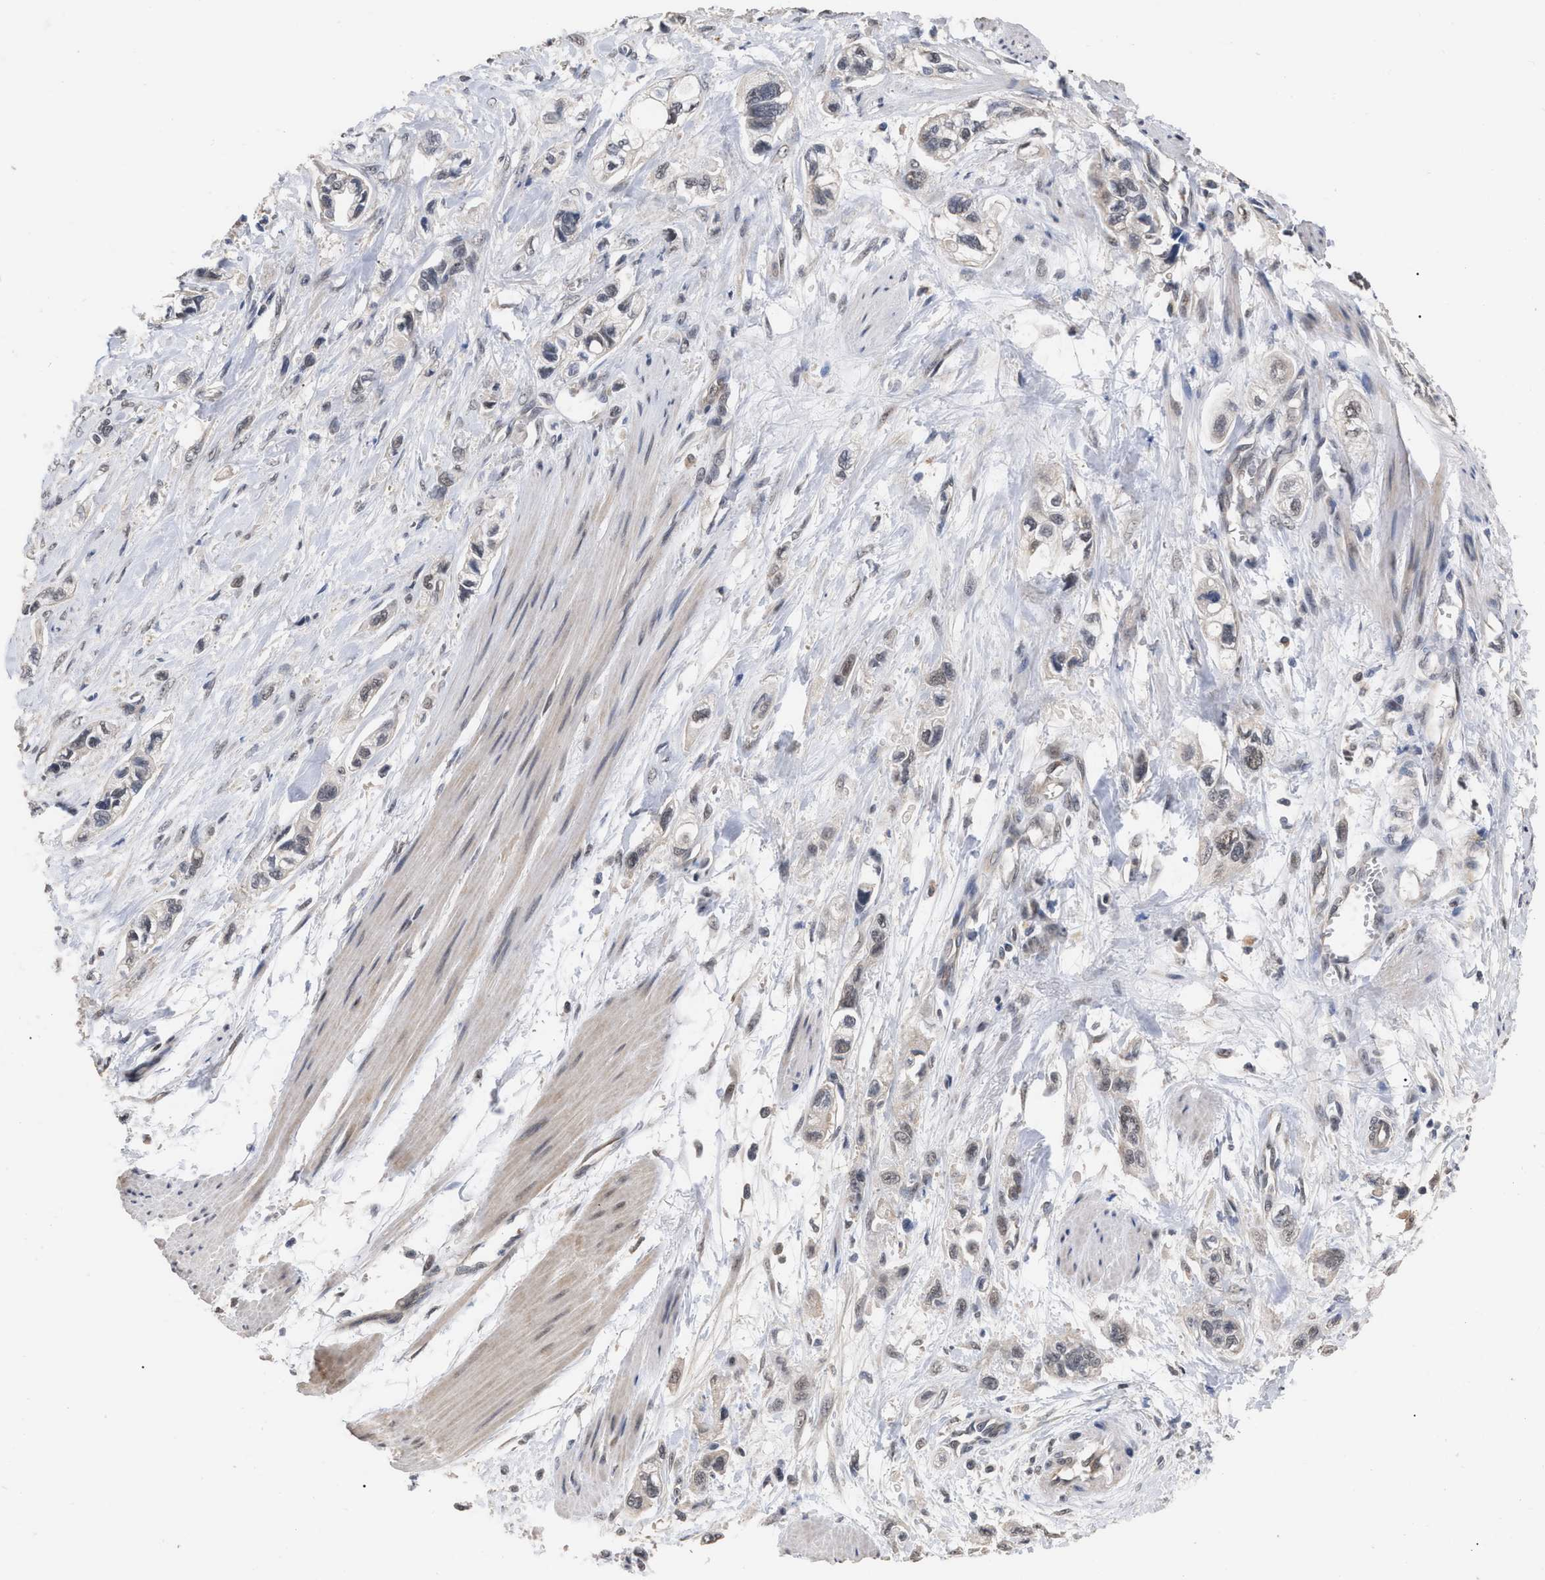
{"staining": {"intensity": "weak", "quantity": ">75%", "location": "nuclear"}, "tissue": "pancreatic cancer", "cell_type": "Tumor cells", "image_type": "cancer", "snomed": [{"axis": "morphology", "description": "Adenocarcinoma, NOS"}, {"axis": "topography", "description": "Pancreas"}], "caption": "Pancreatic cancer (adenocarcinoma) stained for a protein (brown) exhibits weak nuclear positive expression in approximately >75% of tumor cells.", "gene": "JAZF1", "patient": {"sex": "male", "age": 74}}